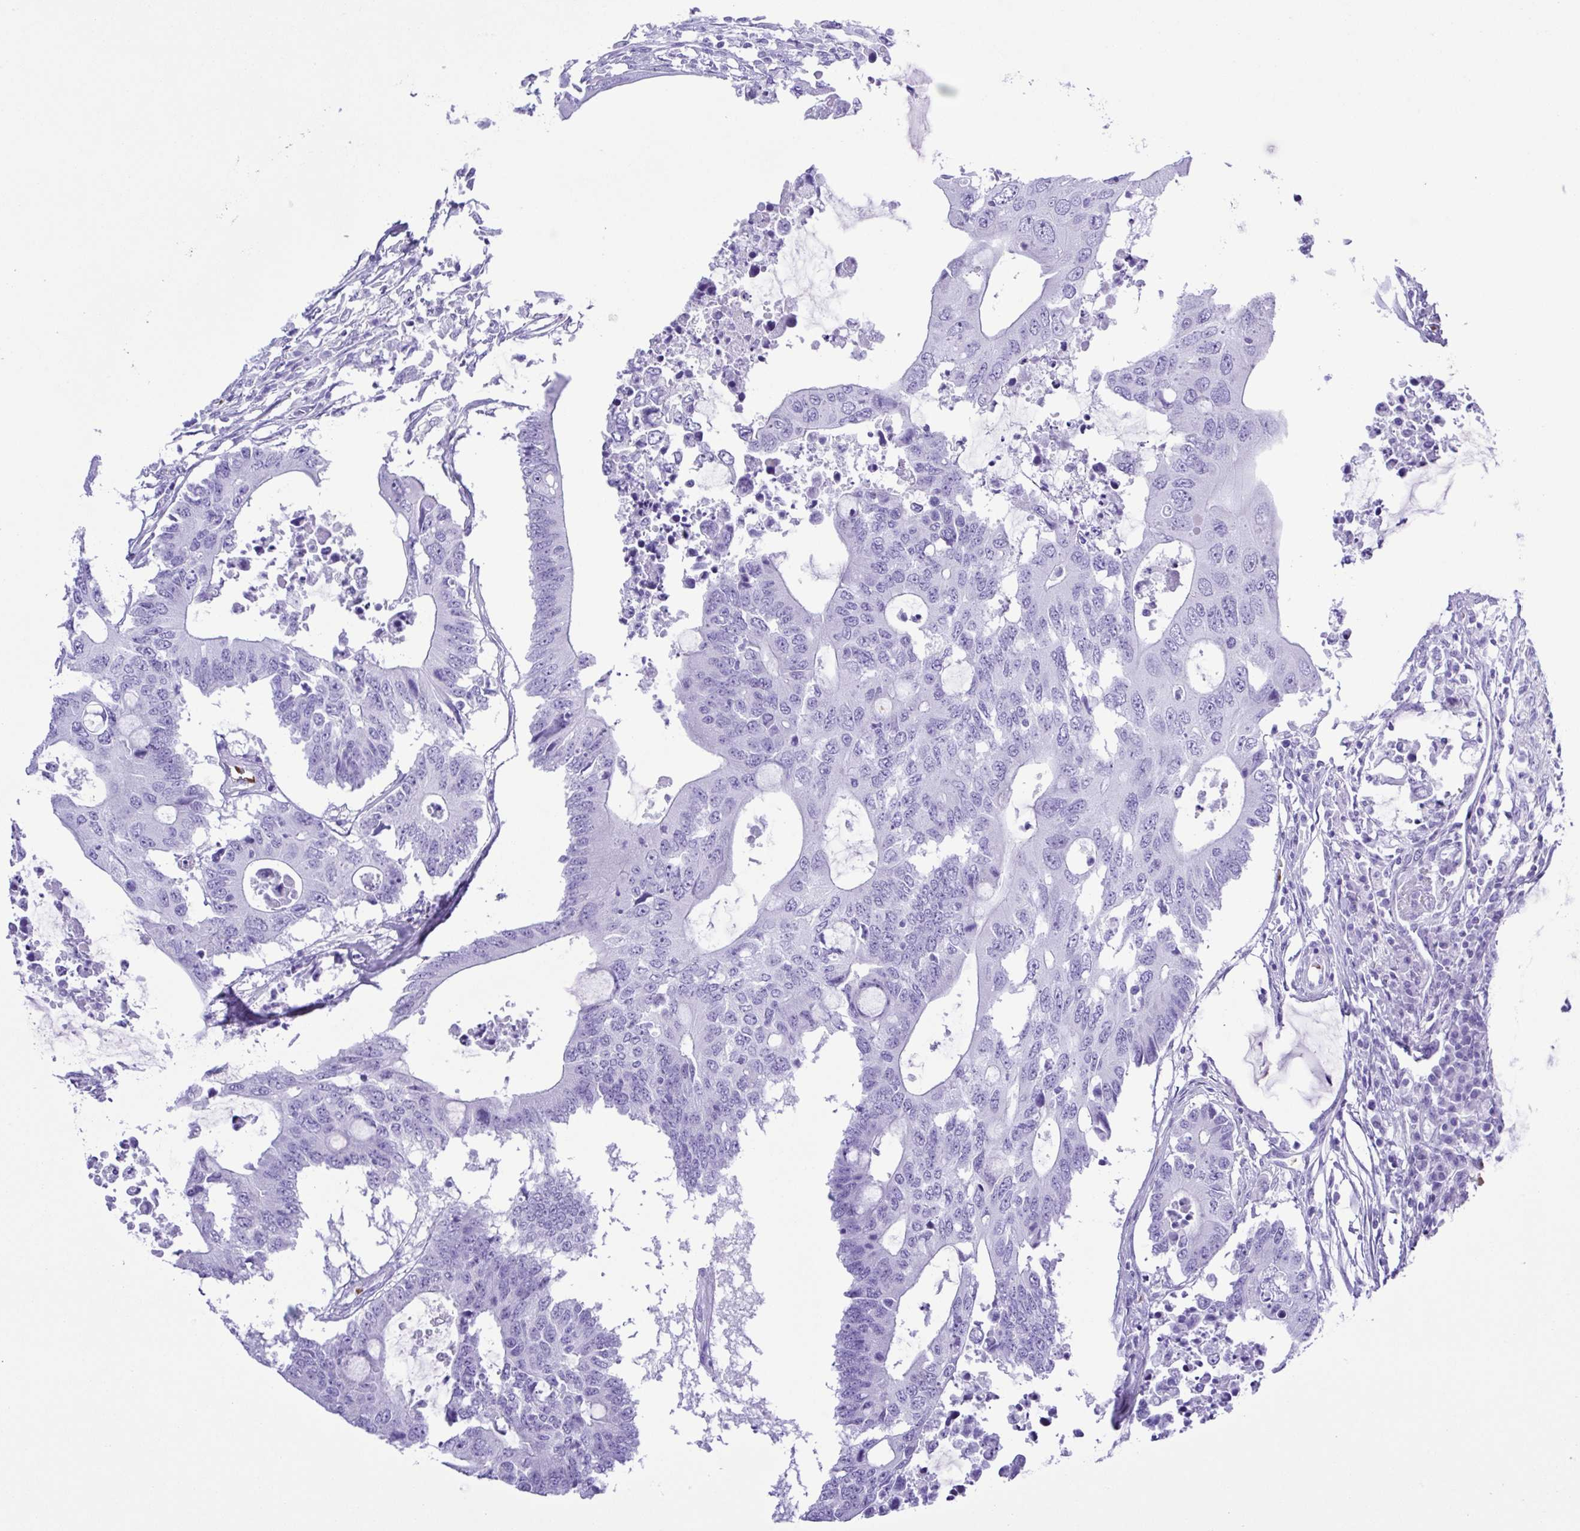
{"staining": {"intensity": "negative", "quantity": "none", "location": "none"}, "tissue": "colorectal cancer", "cell_type": "Tumor cells", "image_type": "cancer", "snomed": [{"axis": "morphology", "description": "Adenocarcinoma, NOS"}, {"axis": "topography", "description": "Colon"}], "caption": "A photomicrograph of human colorectal cancer (adenocarcinoma) is negative for staining in tumor cells. (Stains: DAB (3,3'-diaminobenzidine) immunohistochemistry with hematoxylin counter stain, Microscopy: brightfield microscopy at high magnification).", "gene": "SYT1", "patient": {"sex": "male", "age": 71}}